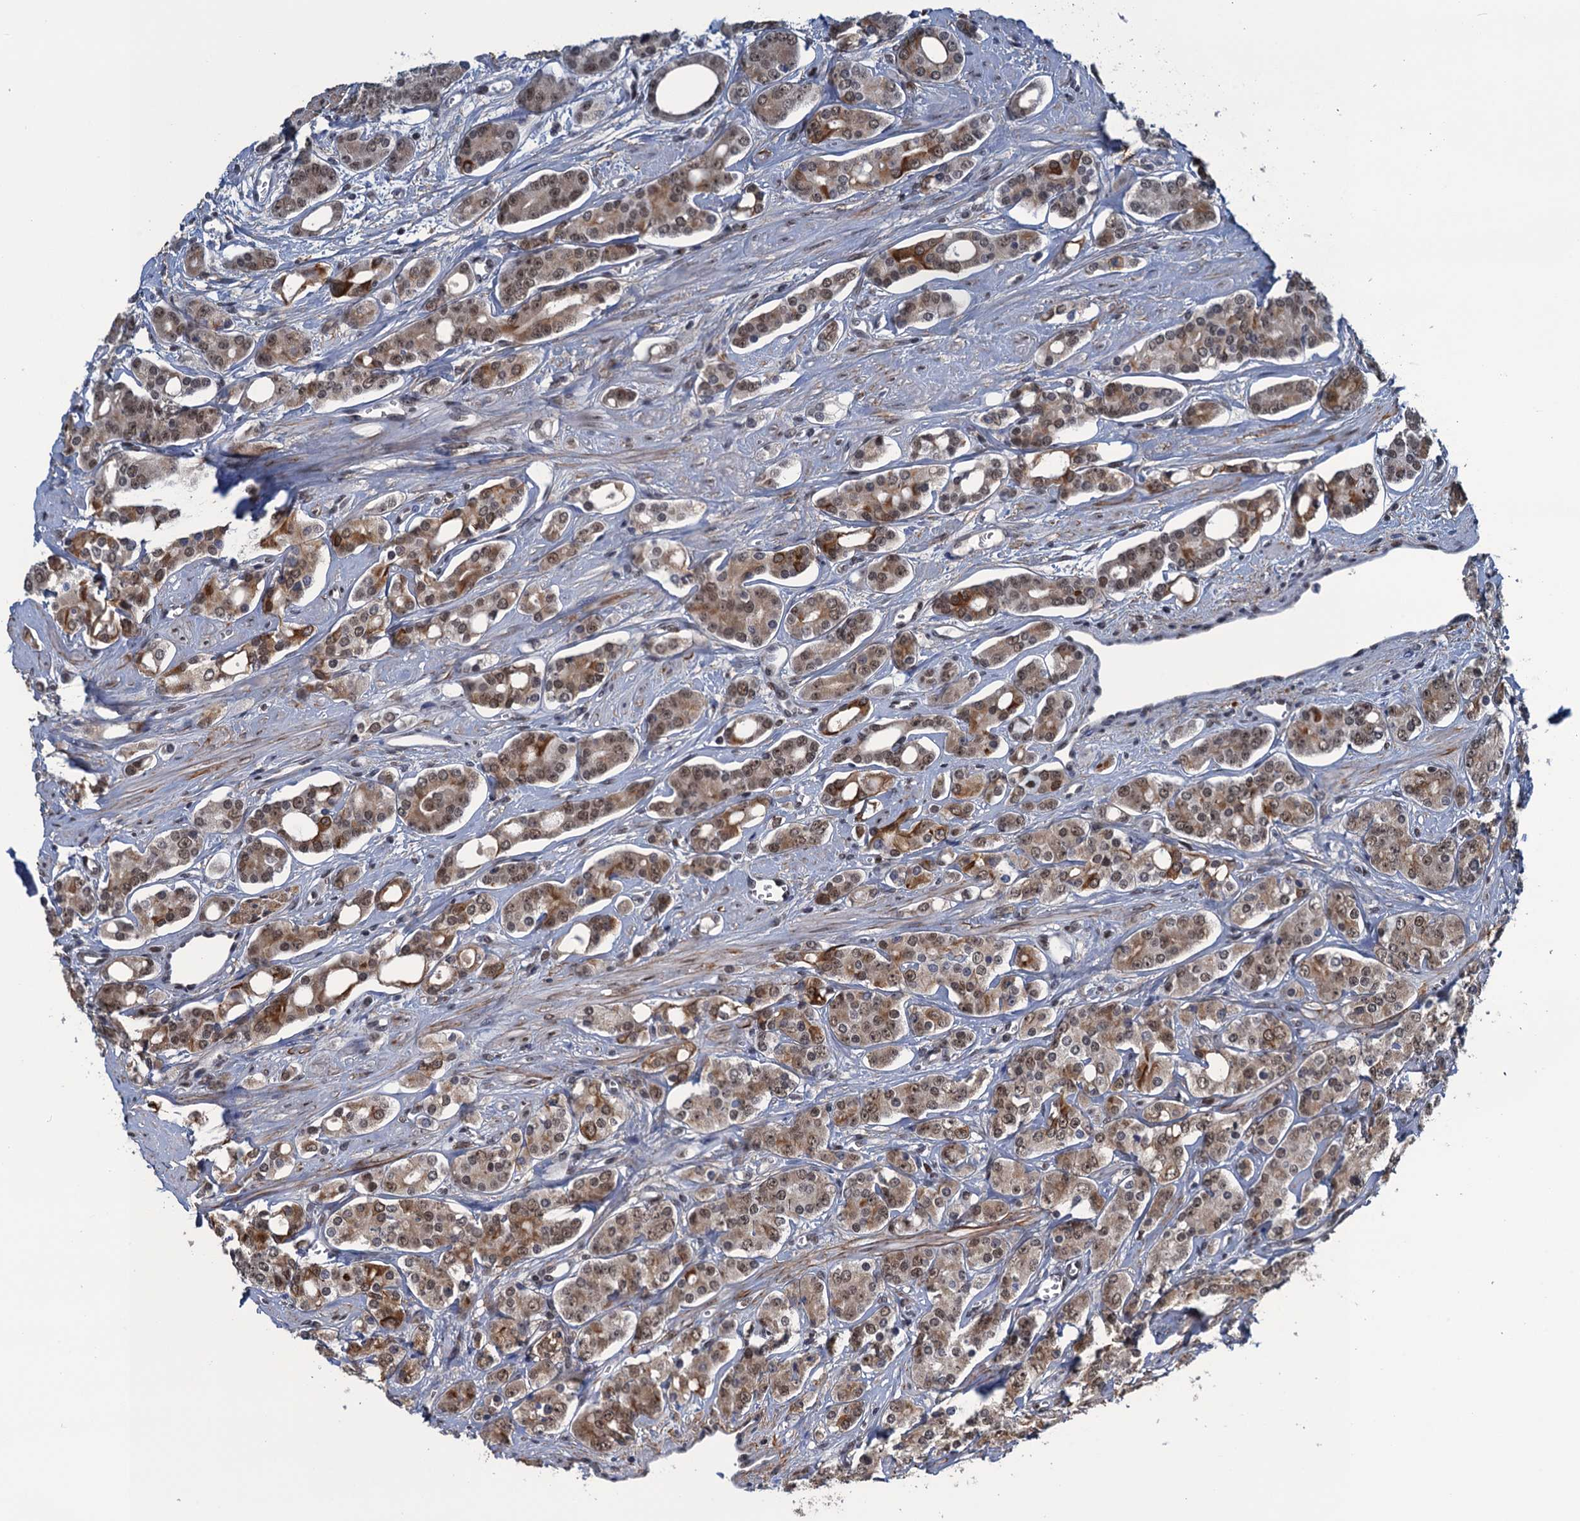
{"staining": {"intensity": "moderate", "quantity": ">75%", "location": "cytoplasmic/membranous,nuclear"}, "tissue": "prostate cancer", "cell_type": "Tumor cells", "image_type": "cancer", "snomed": [{"axis": "morphology", "description": "Adenocarcinoma, High grade"}, {"axis": "topography", "description": "Prostate"}], "caption": "Protein staining by IHC demonstrates moderate cytoplasmic/membranous and nuclear expression in about >75% of tumor cells in prostate cancer.", "gene": "SAE1", "patient": {"sex": "male", "age": 62}}